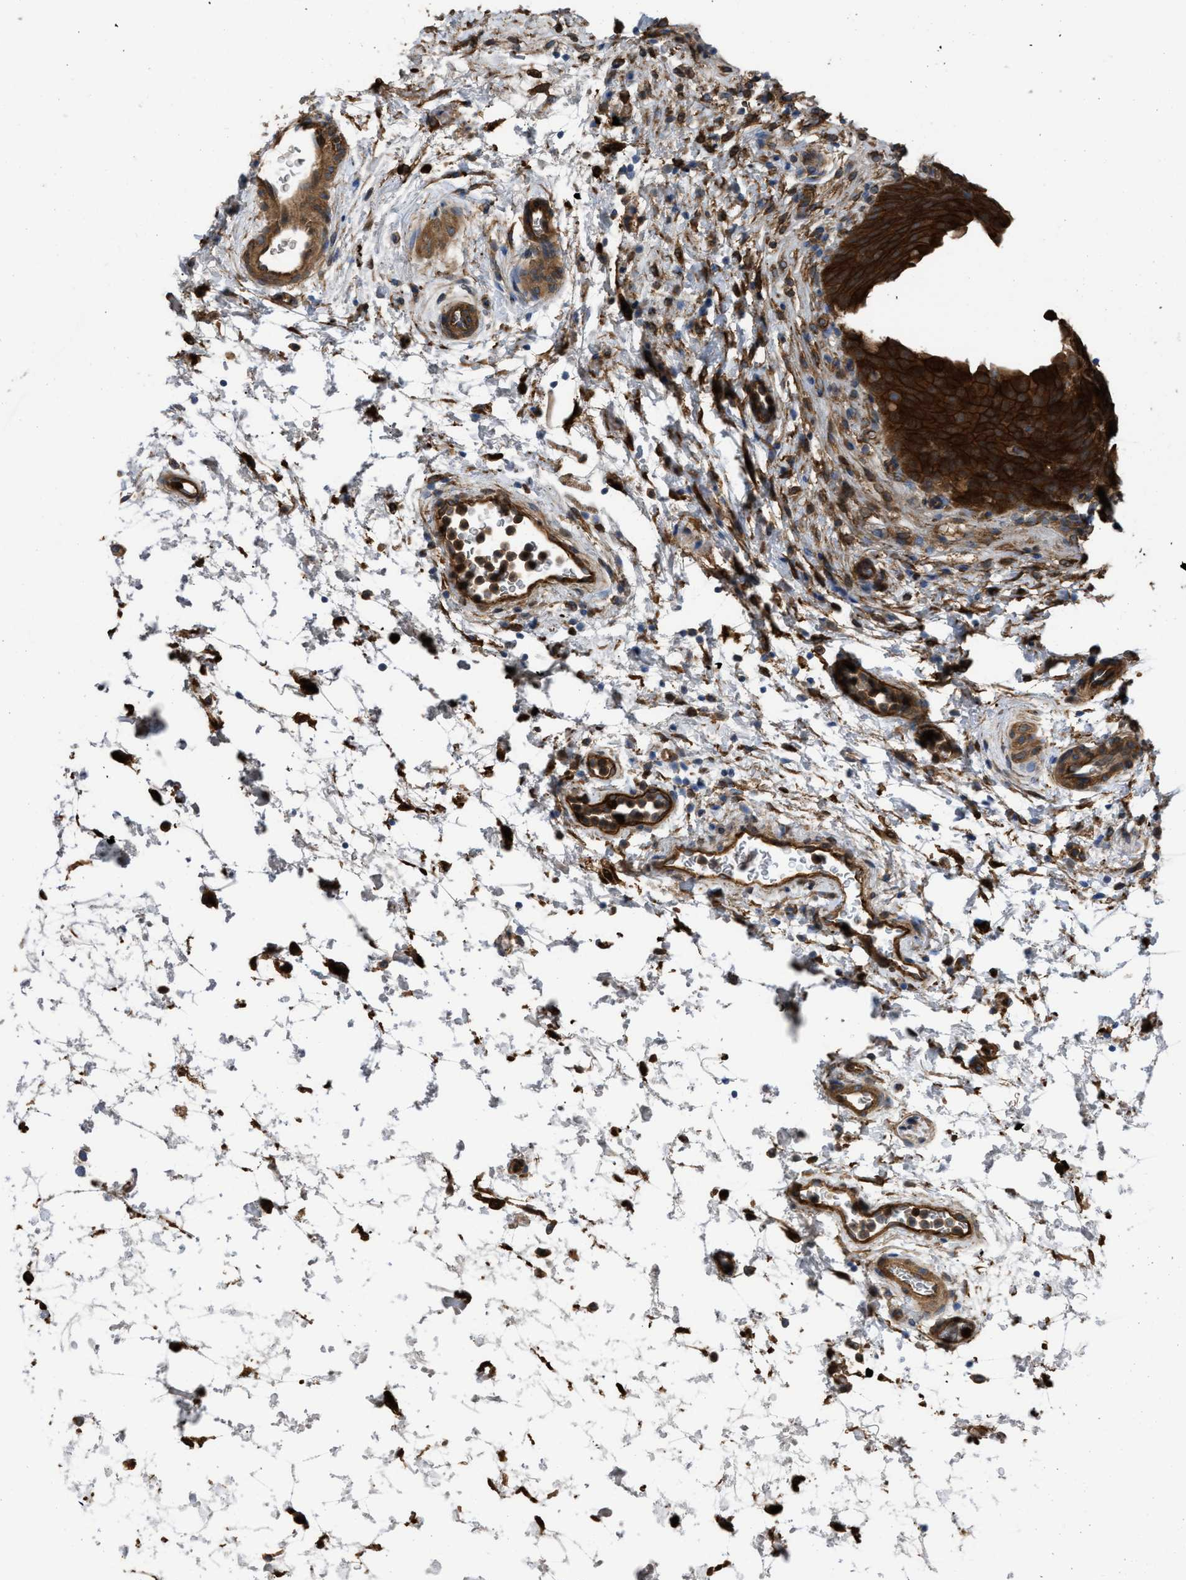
{"staining": {"intensity": "strong", "quantity": ">75%", "location": "cytoplasmic/membranous"}, "tissue": "urinary bladder", "cell_type": "Urothelial cells", "image_type": "normal", "snomed": [{"axis": "morphology", "description": "Normal tissue, NOS"}, {"axis": "topography", "description": "Urinary bladder"}], "caption": "Strong cytoplasmic/membranous positivity is present in approximately >75% of urothelial cells in unremarkable urinary bladder. (DAB (3,3'-diaminobenzidine) IHC with brightfield microscopy, high magnification).", "gene": "TRIOBP", "patient": {"sex": "male", "age": 37}}